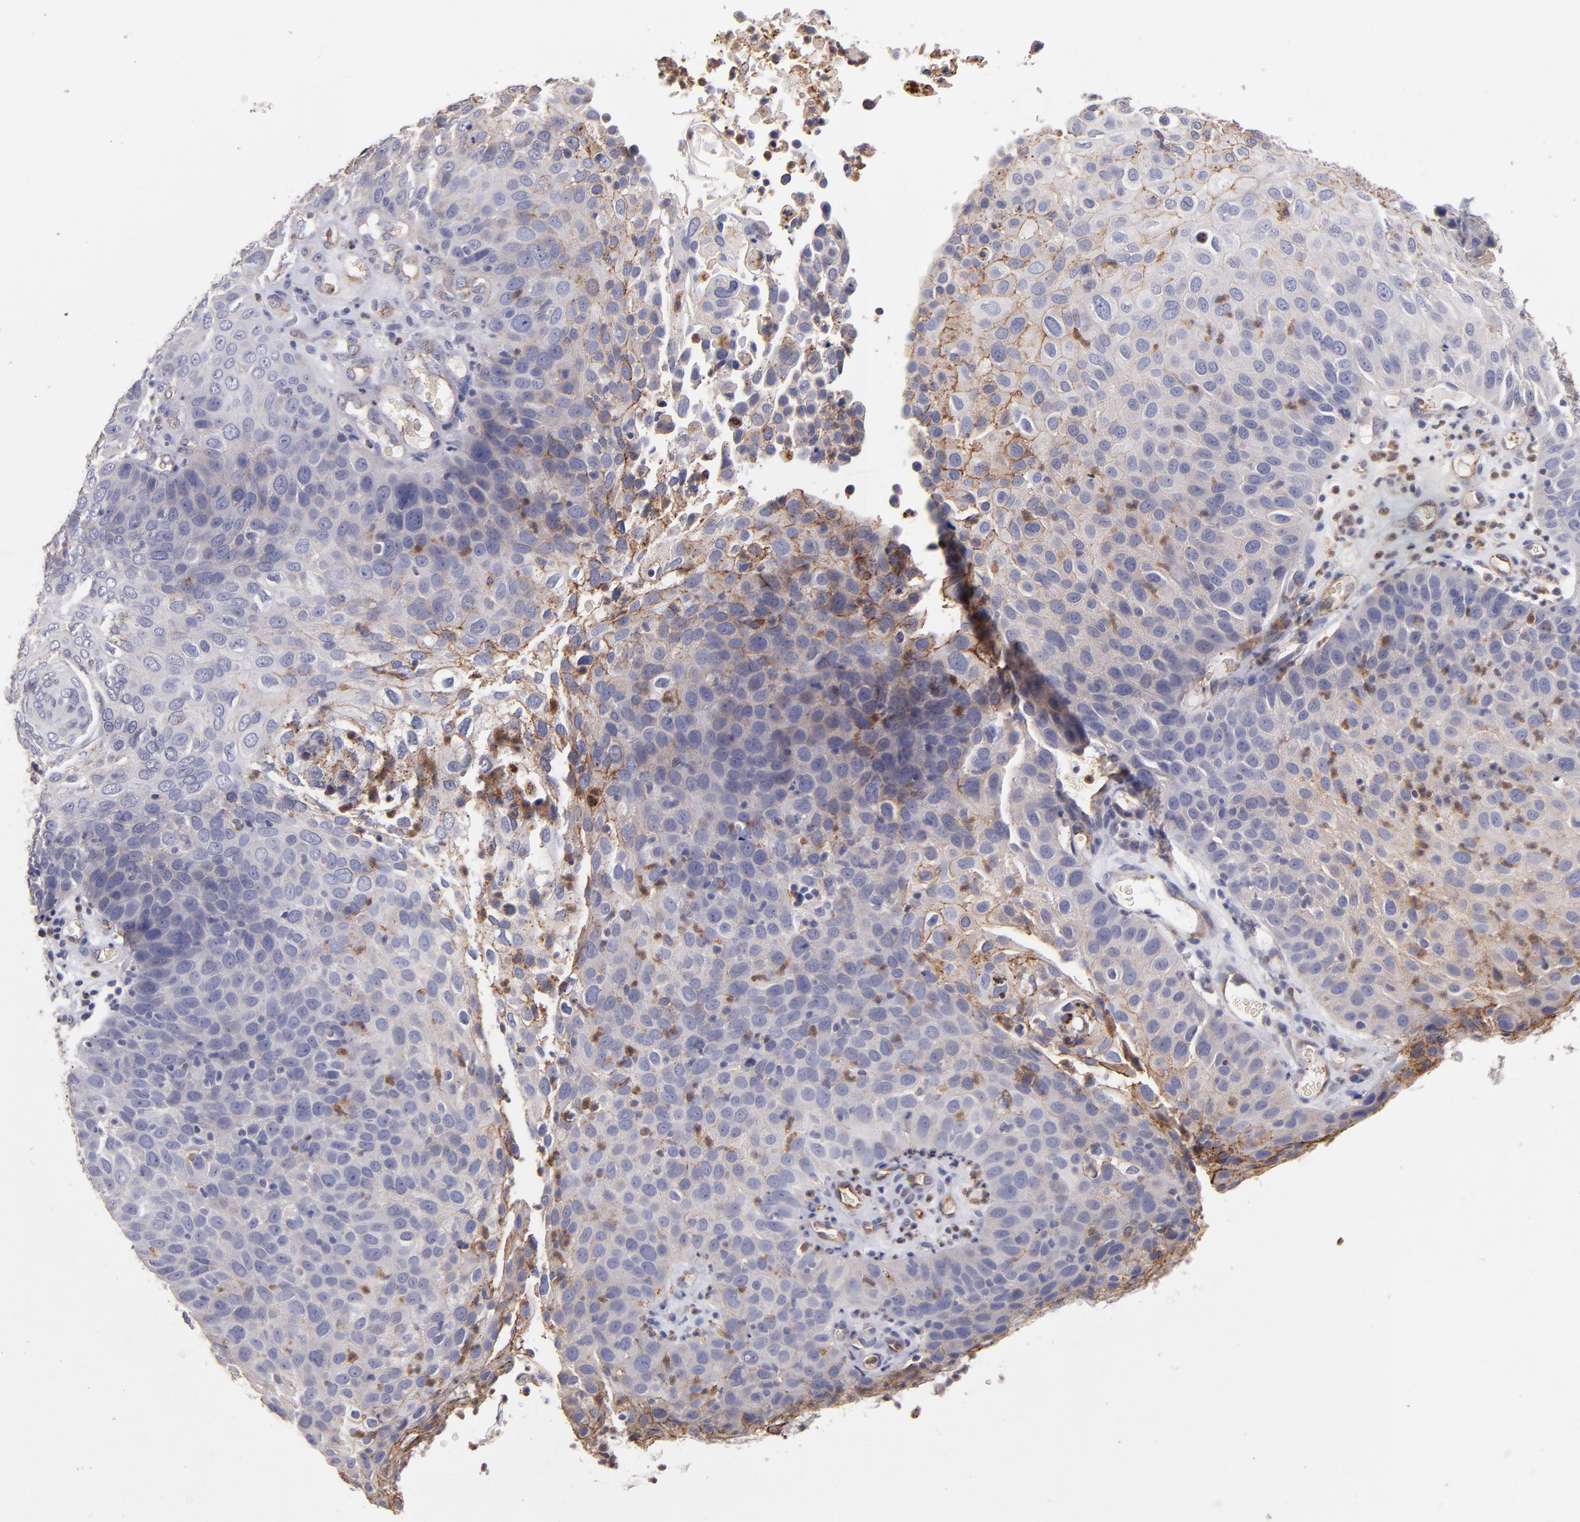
{"staining": {"intensity": "moderate", "quantity": "25%-75%", "location": "cytoplasmic/membranous"}, "tissue": "skin cancer", "cell_type": "Tumor cells", "image_type": "cancer", "snomed": [{"axis": "morphology", "description": "Squamous cell carcinoma, NOS"}, {"axis": "topography", "description": "Skin"}], "caption": "A brown stain shows moderate cytoplasmic/membranous expression of a protein in skin cancer tumor cells. Immunohistochemistry (ihc) stains the protein in brown and the nuclei are stained blue.", "gene": "CLDN5", "patient": {"sex": "male", "age": 87}}